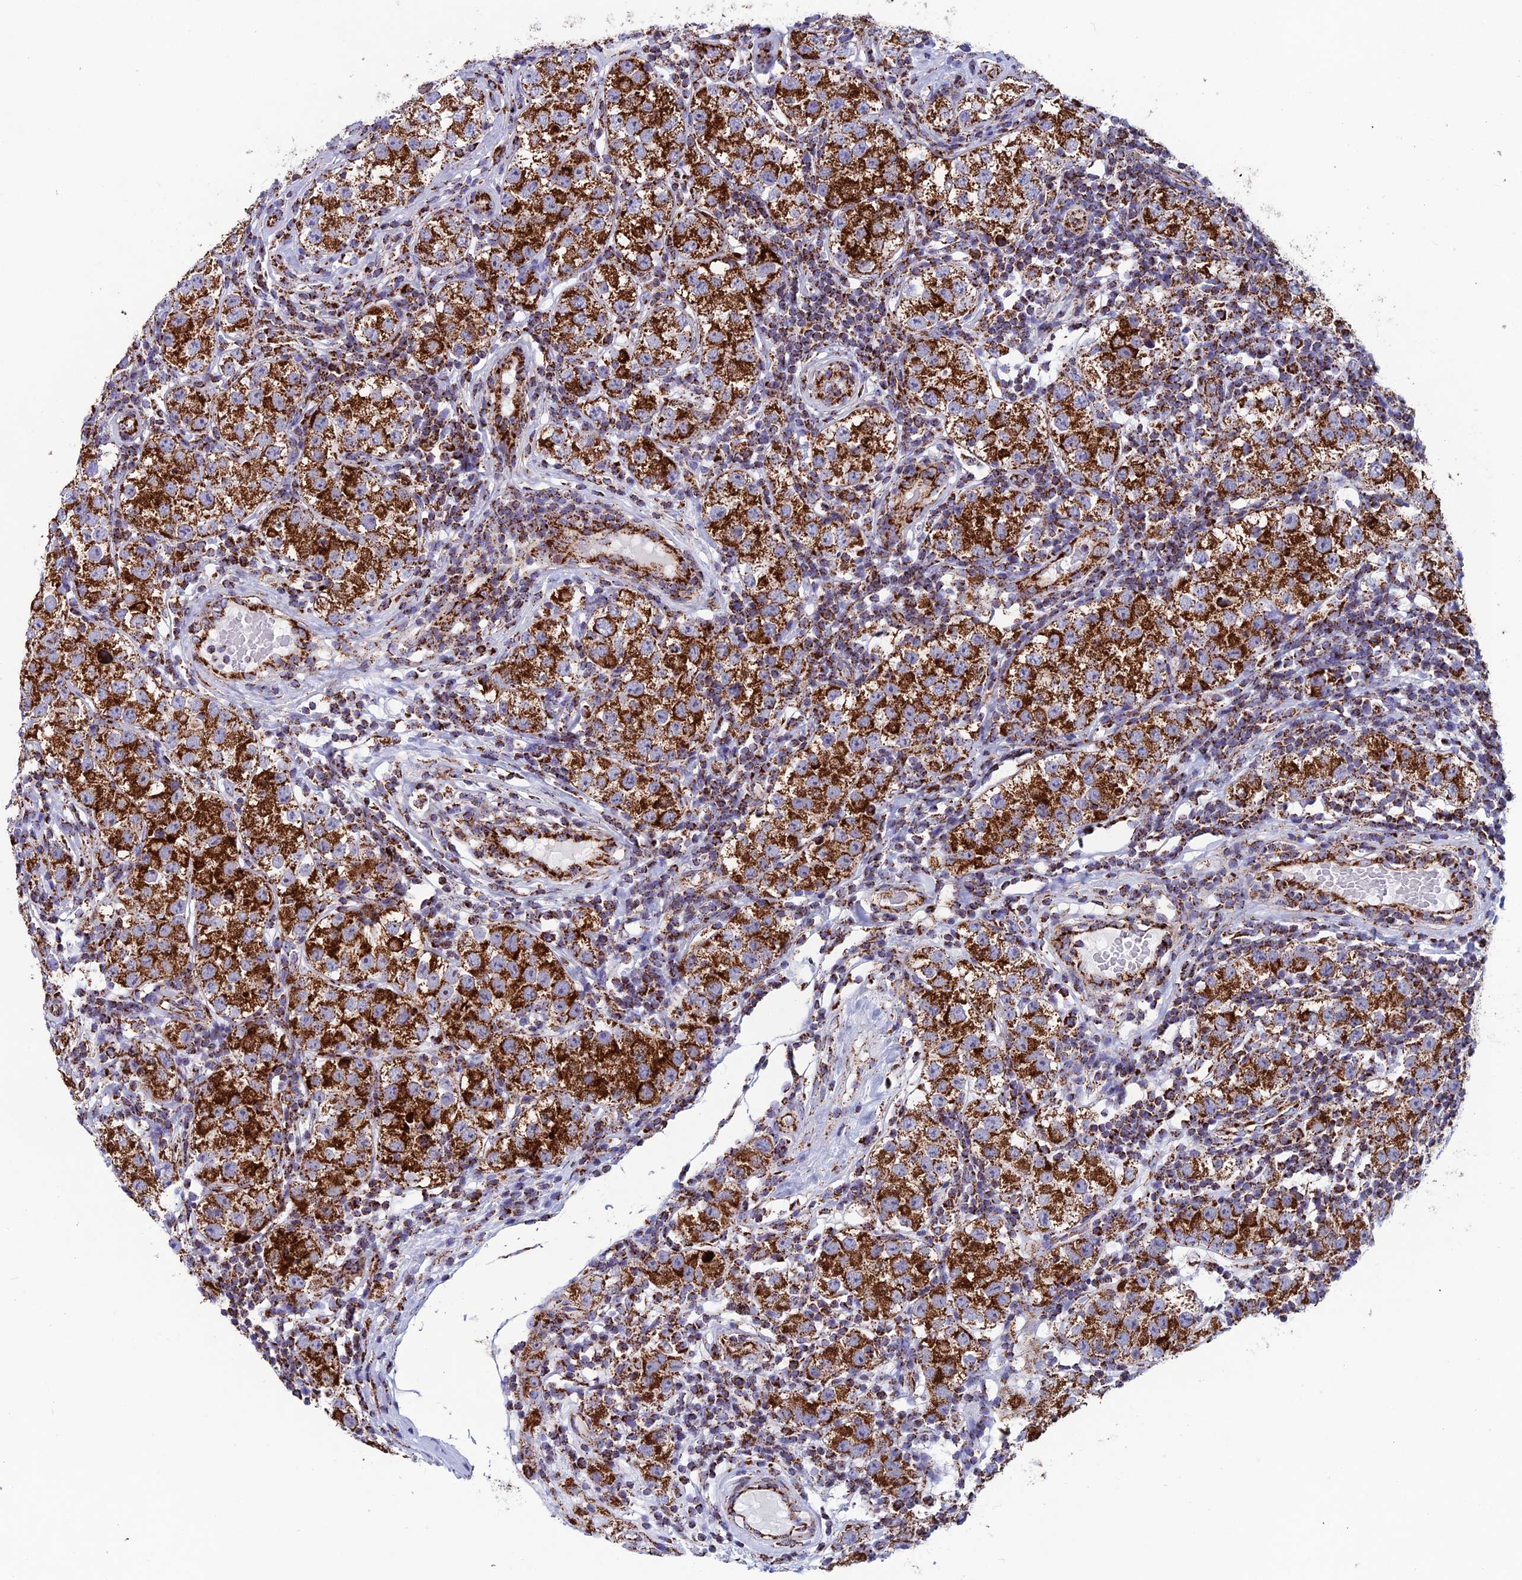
{"staining": {"intensity": "strong", "quantity": ">75%", "location": "cytoplasmic/membranous"}, "tissue": "testis cancer", "cell_type": "Tumor cells", "image_type": "cancer", "snomed": [{"axis": "morphology", "description": "Seminoma, NOS"}, {"axis": "topography", "description": "Testis"}], "caption": "Seminoma (testis) tissue exhibits strong cytoplasmic/membranous staining in approximately >75% of tumor cells, visualized by immunohistochemistry. Nuclei are stained in blue.", "gene": "MRPS18B", "patient": {"sex": "male", "age": 34}}